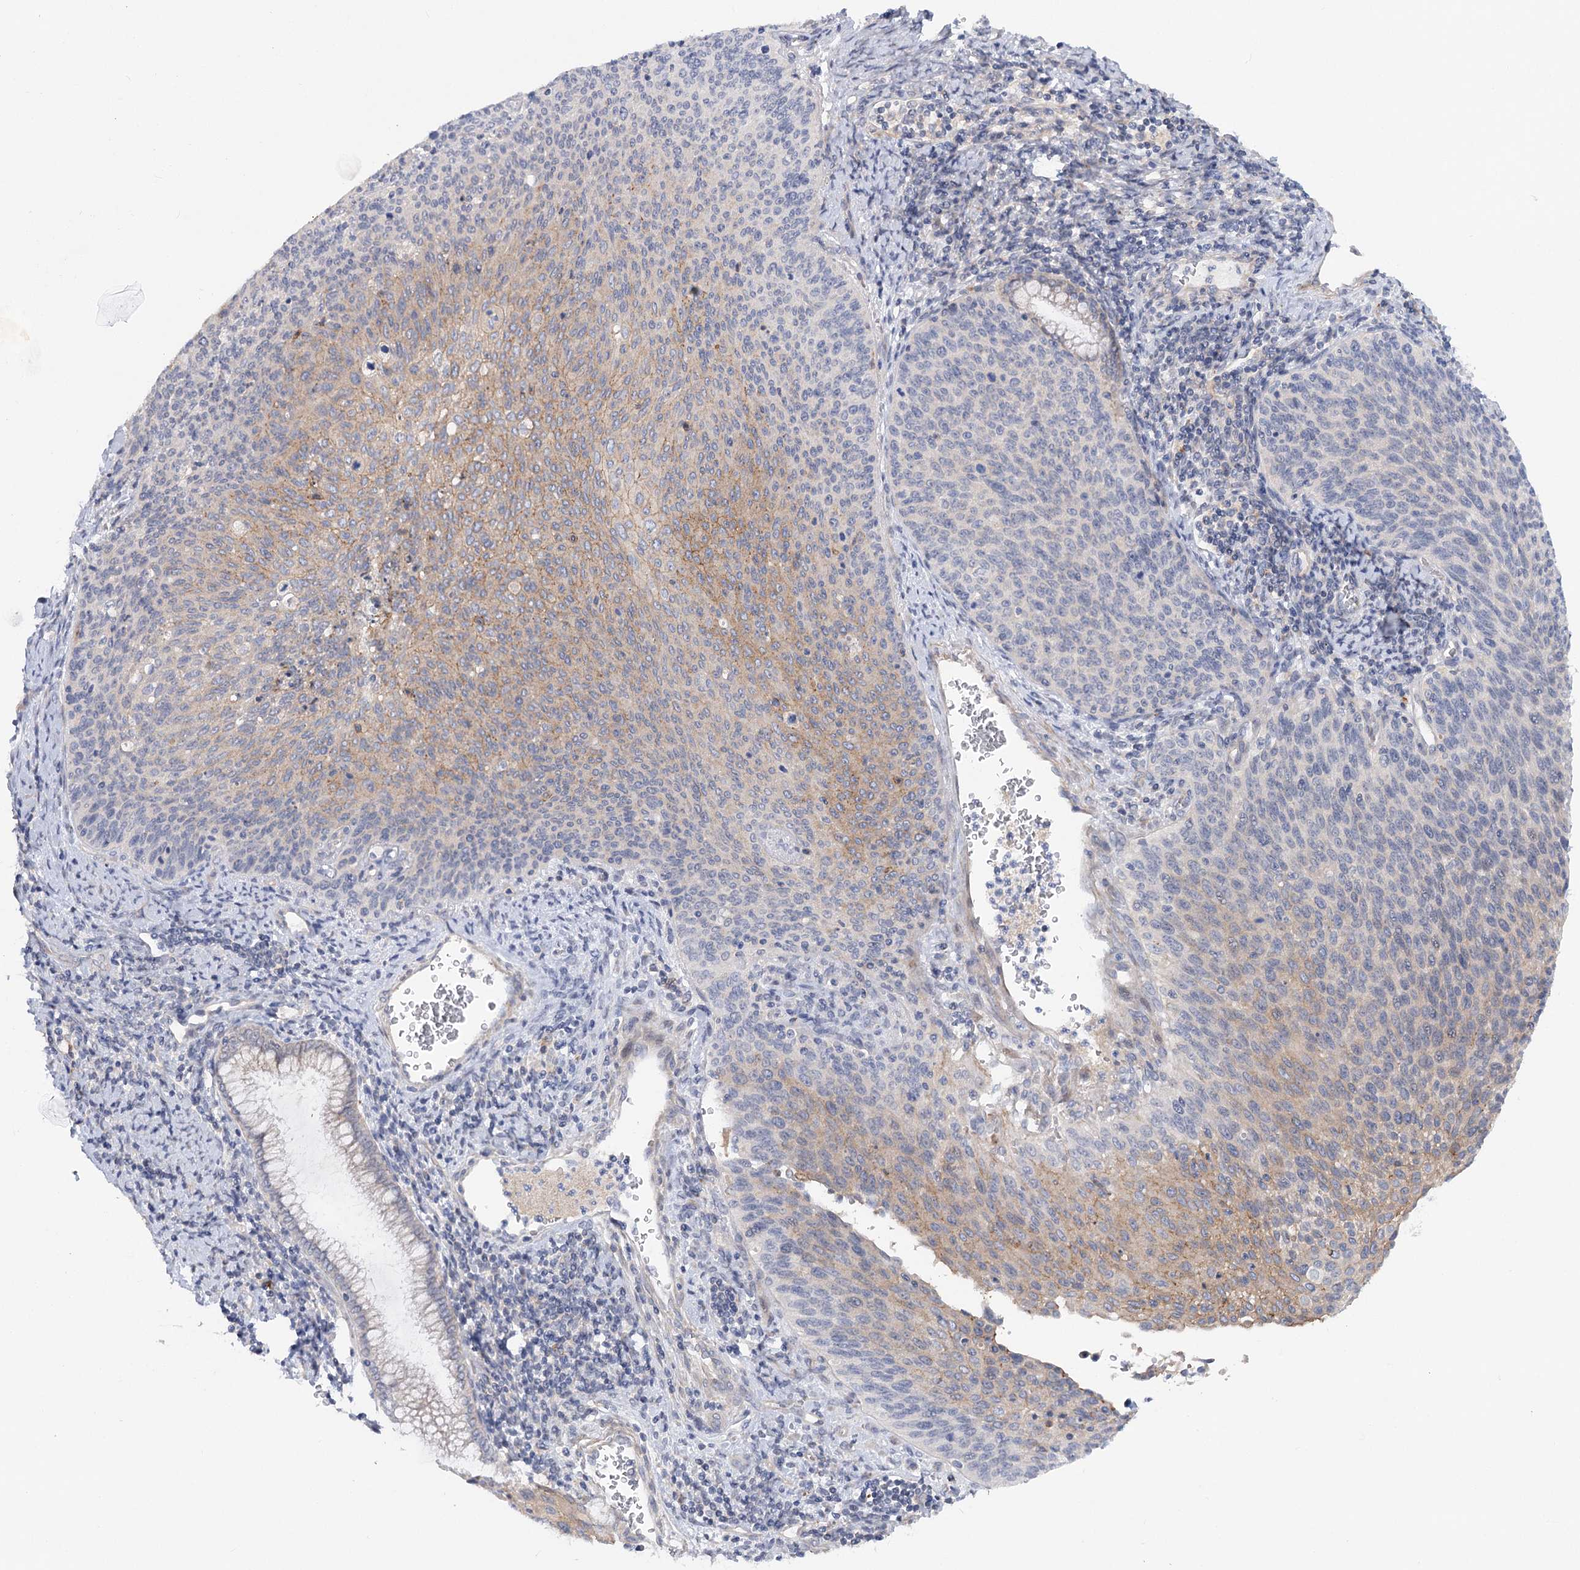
{"staining": {"intensity": "weak", "quantity": "<25%", "location": "cytoplasmic/membranous"}, "tissue": "cervical cancer", "cell_type": "Tumor cells", "image_type": "cancer", "snomed": [{"axis": "morphology", "description": "Squamous cell carcinoma, NOS"}, {"axis": "topography", "description": "Cervix"}], "caption": "An immunohistochemistry image of cervical cancer (squamous cell carcinoma) is shown. There is no staining in tumor cells of cervical cancer (squamous cell carcinoma).", "gene": "SCN11A", "patient": {"sex": "female", "age": 55}}